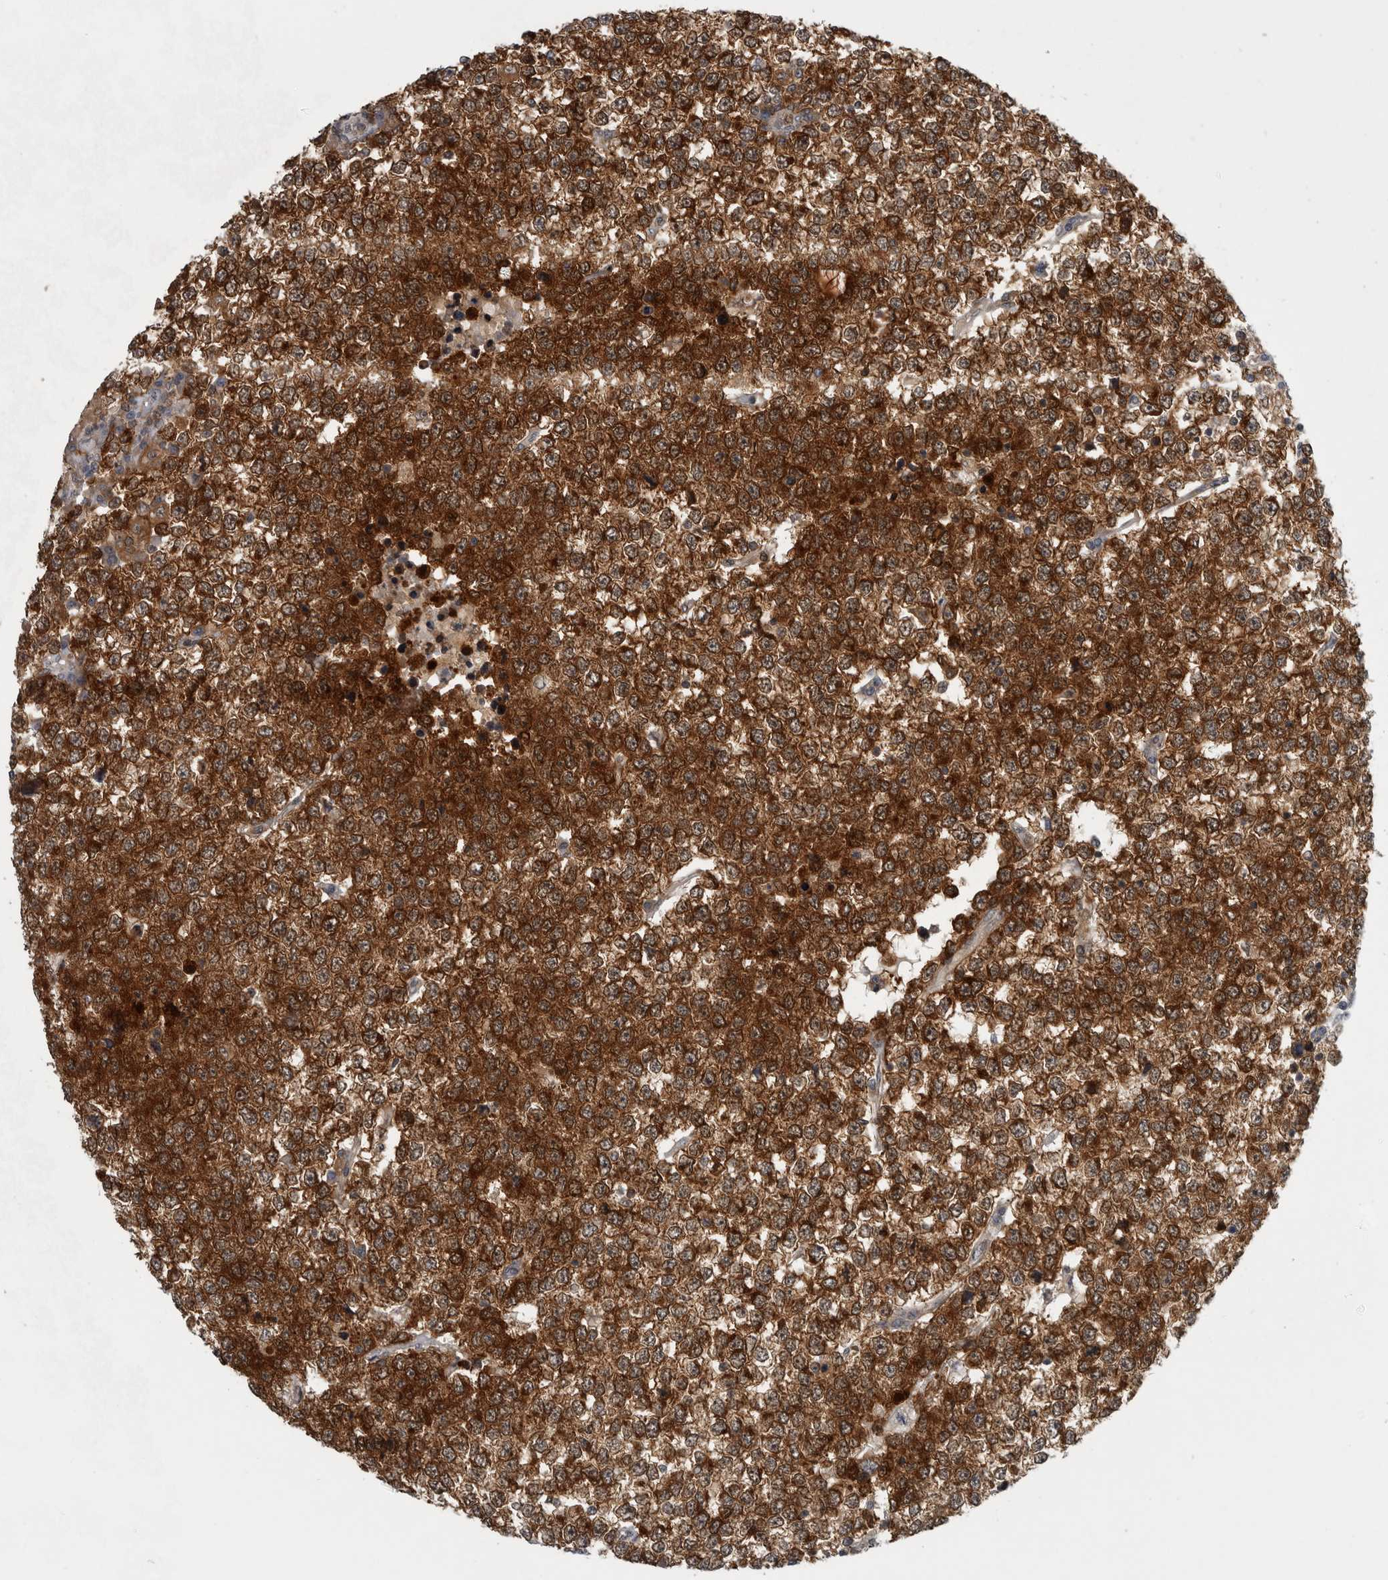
{"staining": {"intensity": "strong", "quantity": ">75%", "location": "cytoplasmic/membranous"}, "tissue": "testis cancer", "cell_type": "Tumor cells", "image_type": "cancer", "snomed": [{"axis": "morphology", "description": "Seminoma, NOS"}, {"axis": "topography", "description": "Testis"}], "caption": "Protein staining displays strong cytoplasmic/membranous expression in about >75% of tumor cells in testis cancer.", "gene": "CACYBP", "patient": {"sex": "male", "age": 65}}